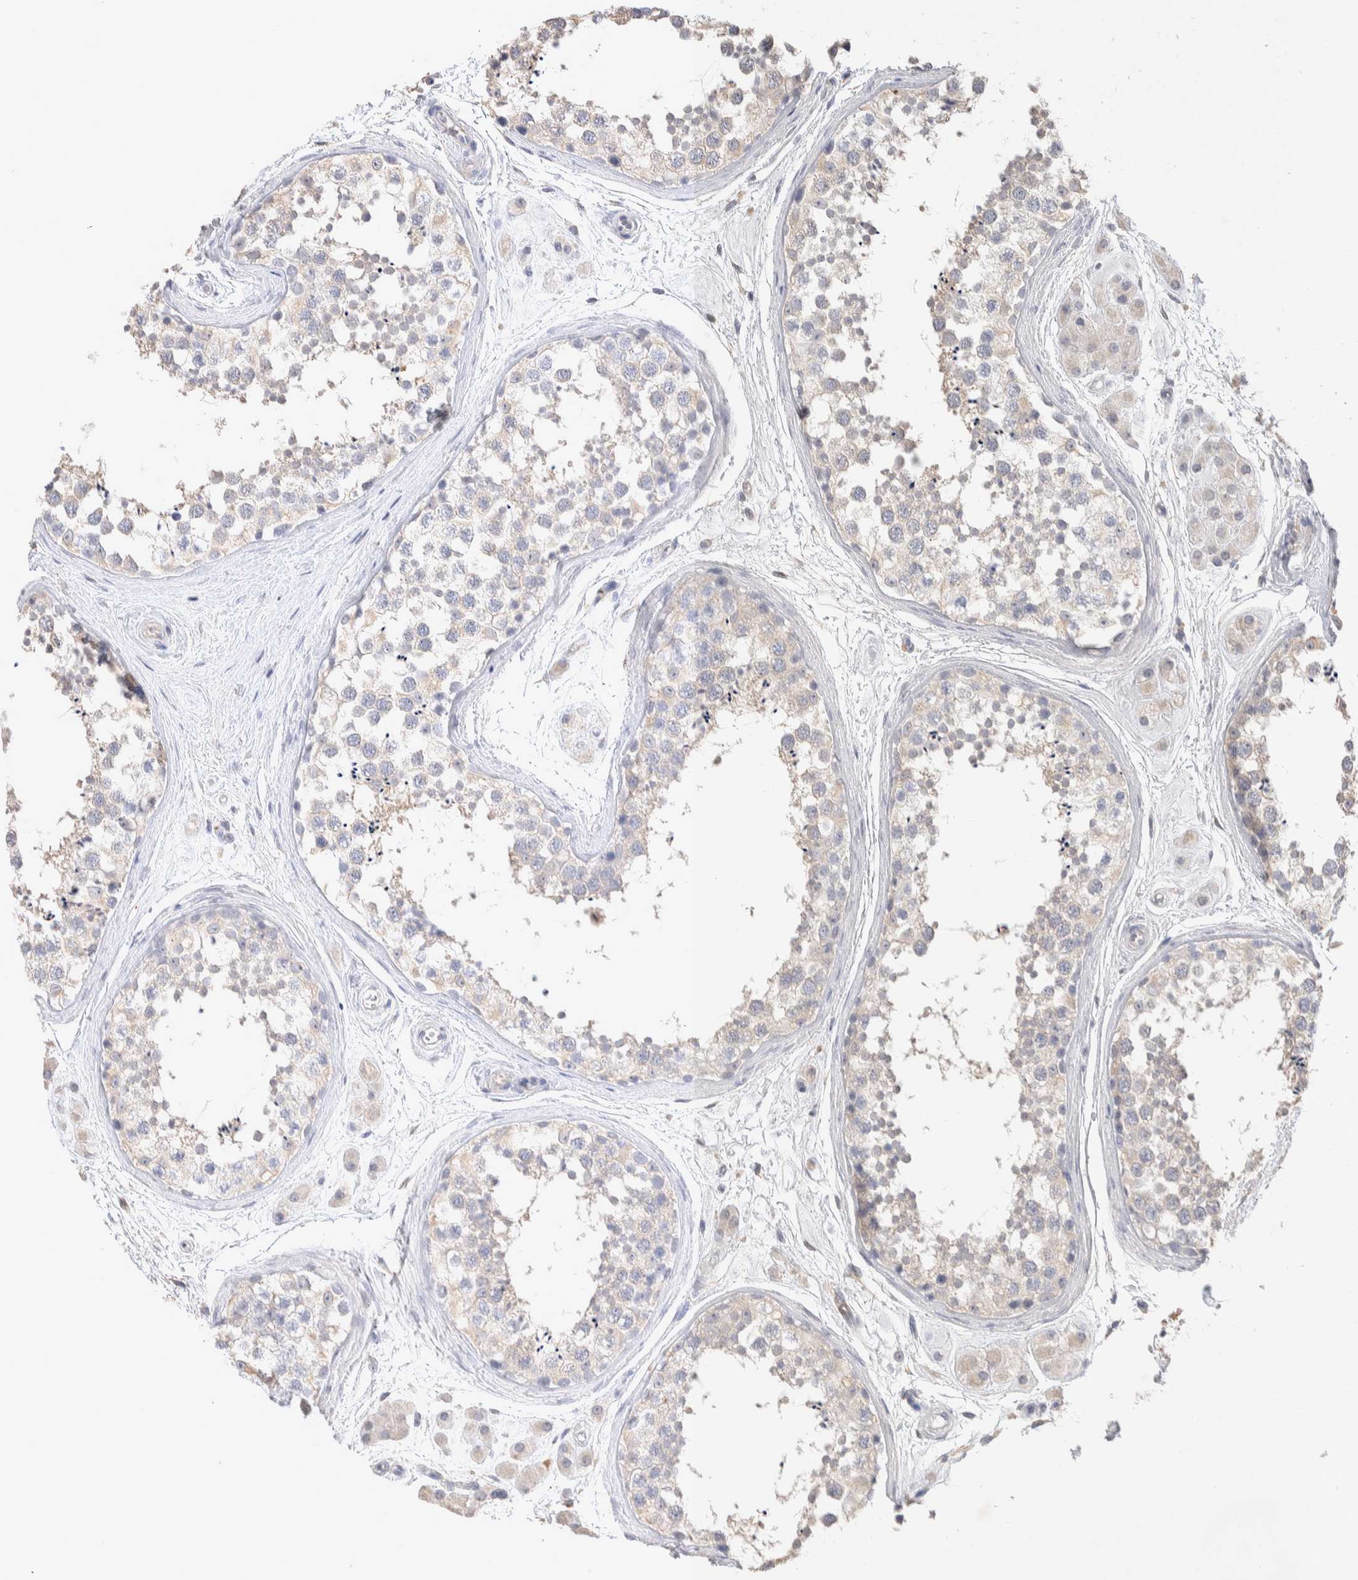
{"staining": {"intensity": "weak", "quantity": "<25%", "location": "cytoplasmic/membranous"}, "tissue": "testis", "cell_type": "Cells in seminiferous ducts", "image_type": "normal", "snomed": [{"axis": "morphology", "description": "Normal tissue, NOS"}, {"axis": "topography", "description": "Testis"}], "caption": "DAB (3,3'-diaminobenzidine) immunohistochemical staining of normal testis reveals no significant positivity in cells in seminiferous ducts.", "gene": "FFAR2", "patient": {"sex": "male", "age": 56}}